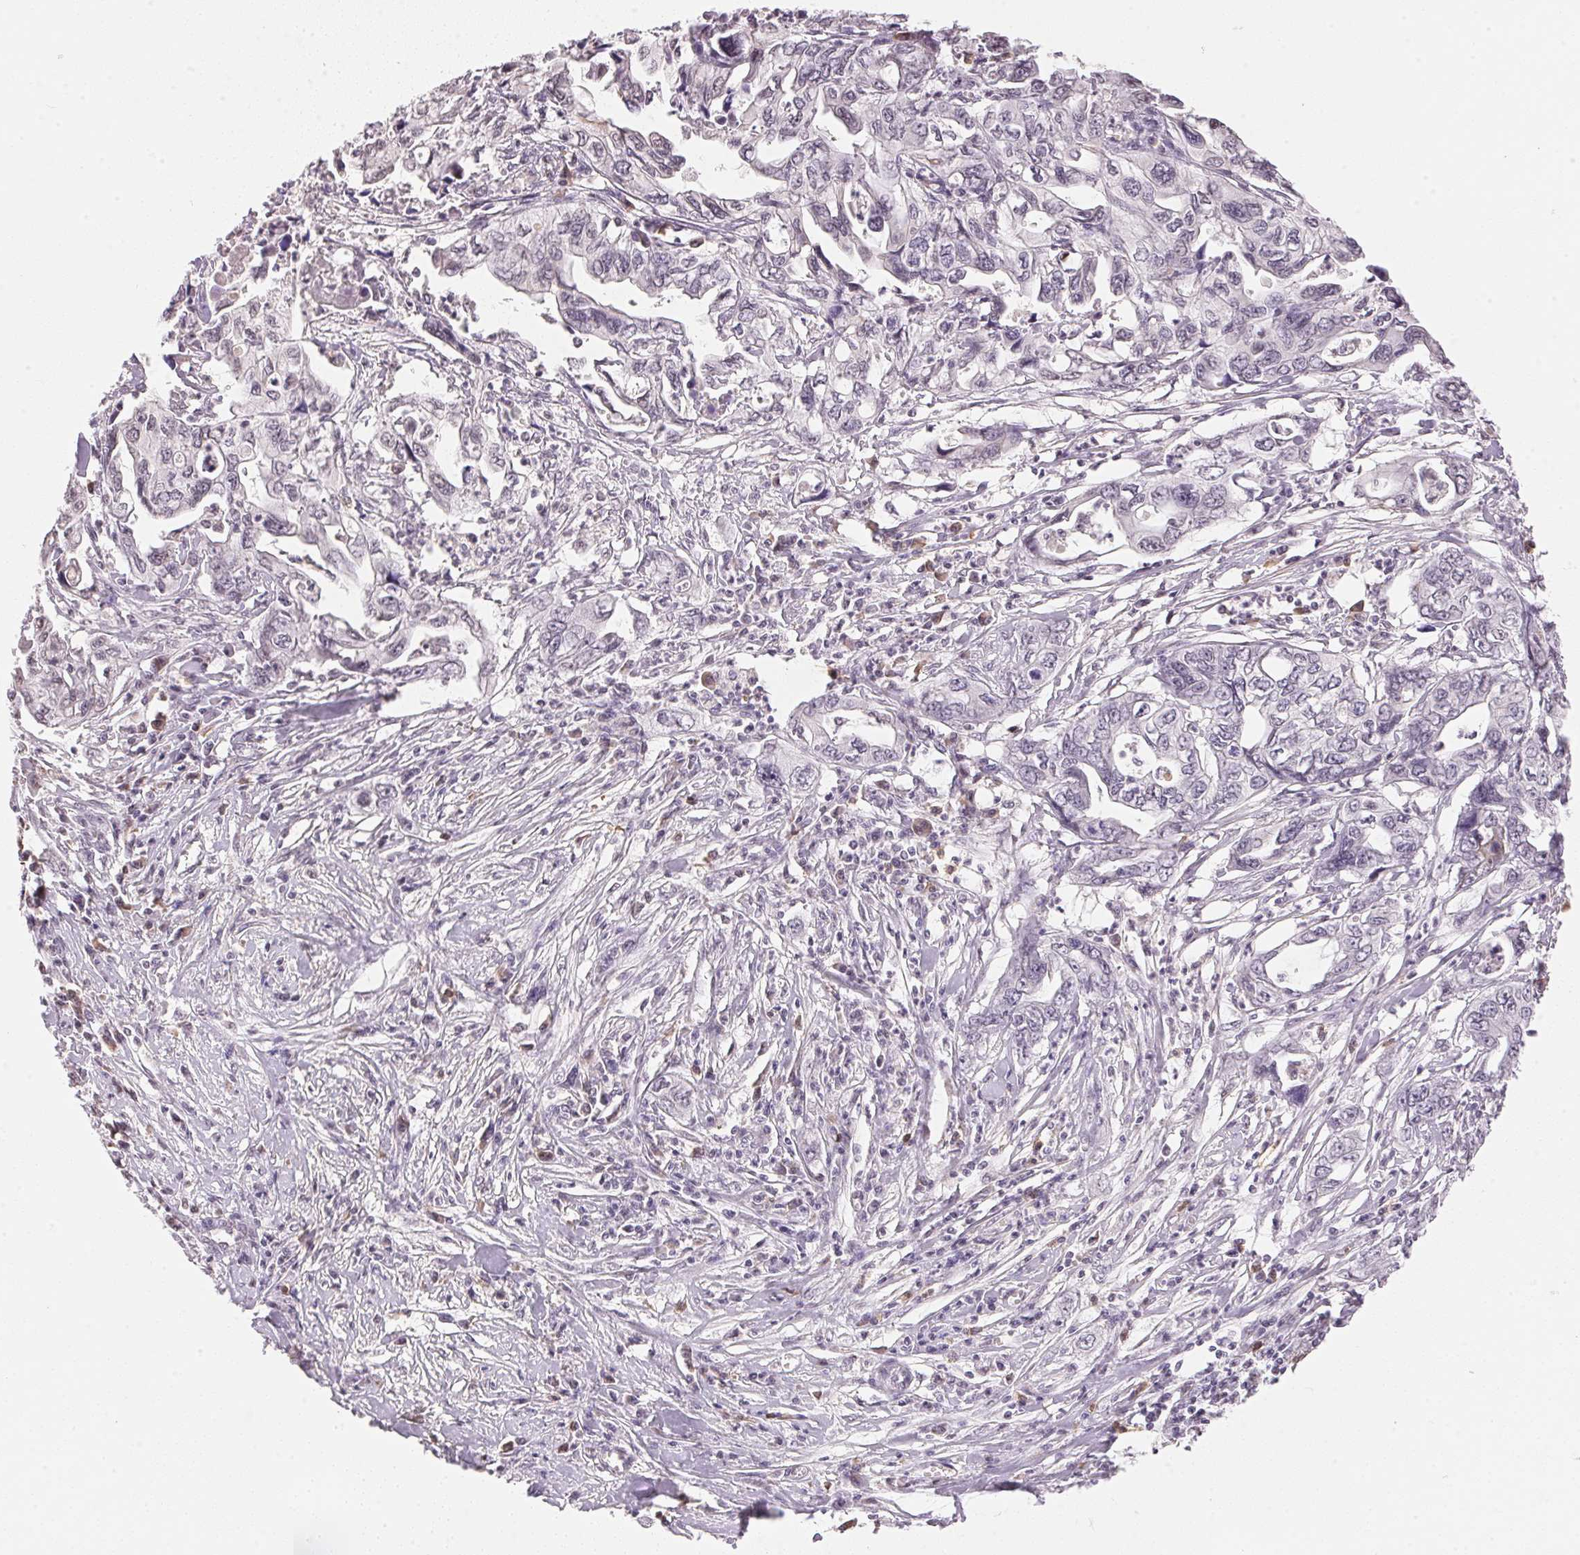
{"staining": {"intensity": "negative", "quantity": "none", "location": "none"}, "tissue": "pancreatic cancer", "cell_type": "Tumor cells", "image_type": "cancer", "snomed": [{"axis": "morphology", "description": "Adenocarcinoma, NOS"}, {"axis": "topography", "description": "Pancreas"}], "caption": "Immunohistochemical staining of pancreatic cancer (adenocarcinoma) demonstrates no significant staining in tumor cells.", "gene": "FNDC4", "patient": {"sex": "male", "age": 68}}